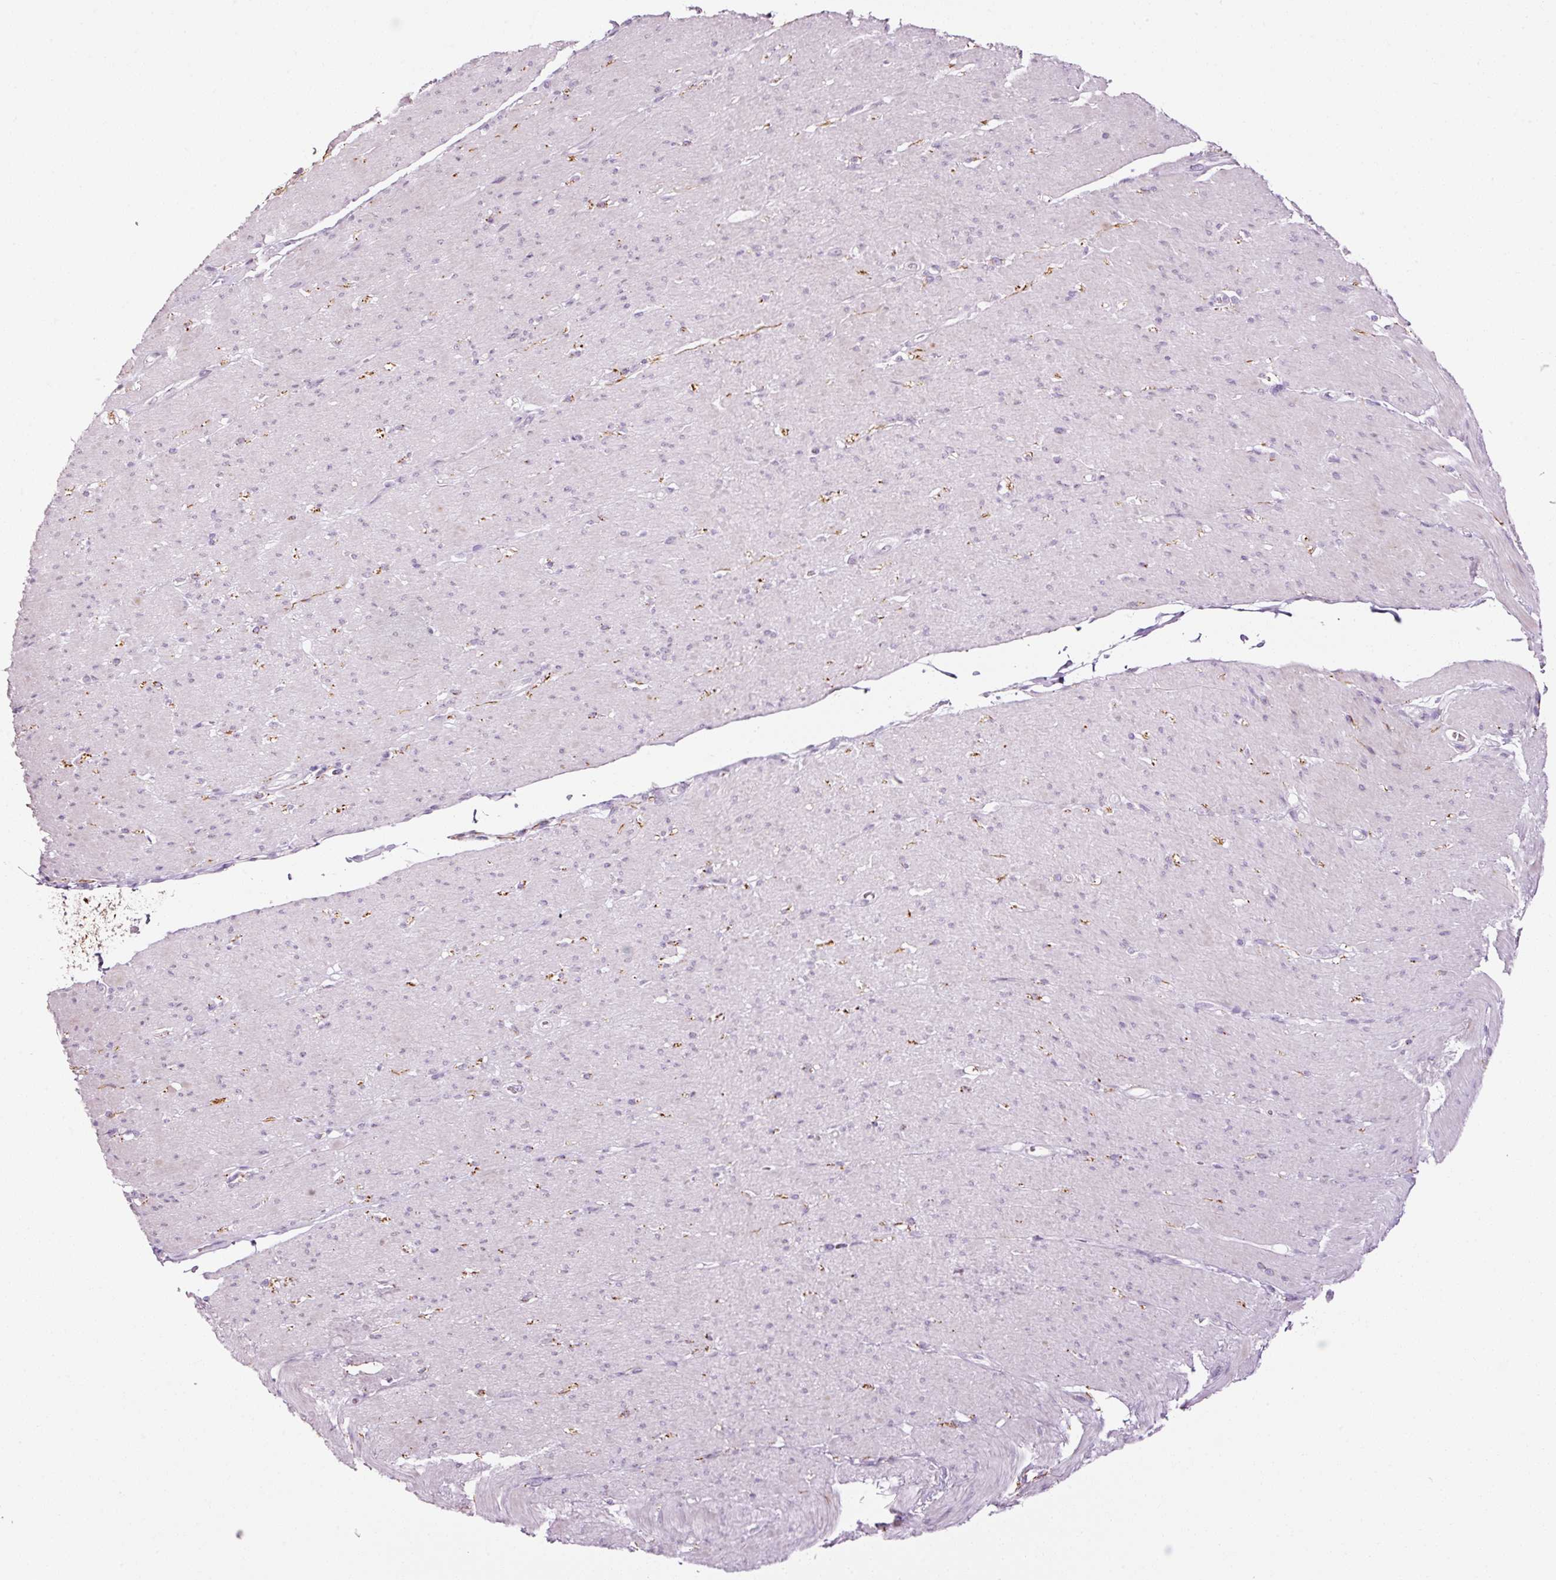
{"staining": {"intensity": "moderate", "quantity": "<25%", "location": "nuclear"}, "tissue": "smooth muscle", "cell_type": "Smooth muscle cells", "image_type": "normal", "snomed": [{"axis": "morphology", "description": "Normal tissue, NOS"}, {"axis": "topography", "description": "Smooth muscle"}, {"axis": "topography", "description": "Rectum"}], "caption": "This photomicrograph demonstrates unremarkable smooth muscle stained with immunohistochemistry to label a protein in brown. The nuclear of smooth muscle cells show moderate positivity for the protein. Nuclei are counter-stained blue.", "gene": "ANKRD20A1", "patient": {"sex": "male", "age": 53}}